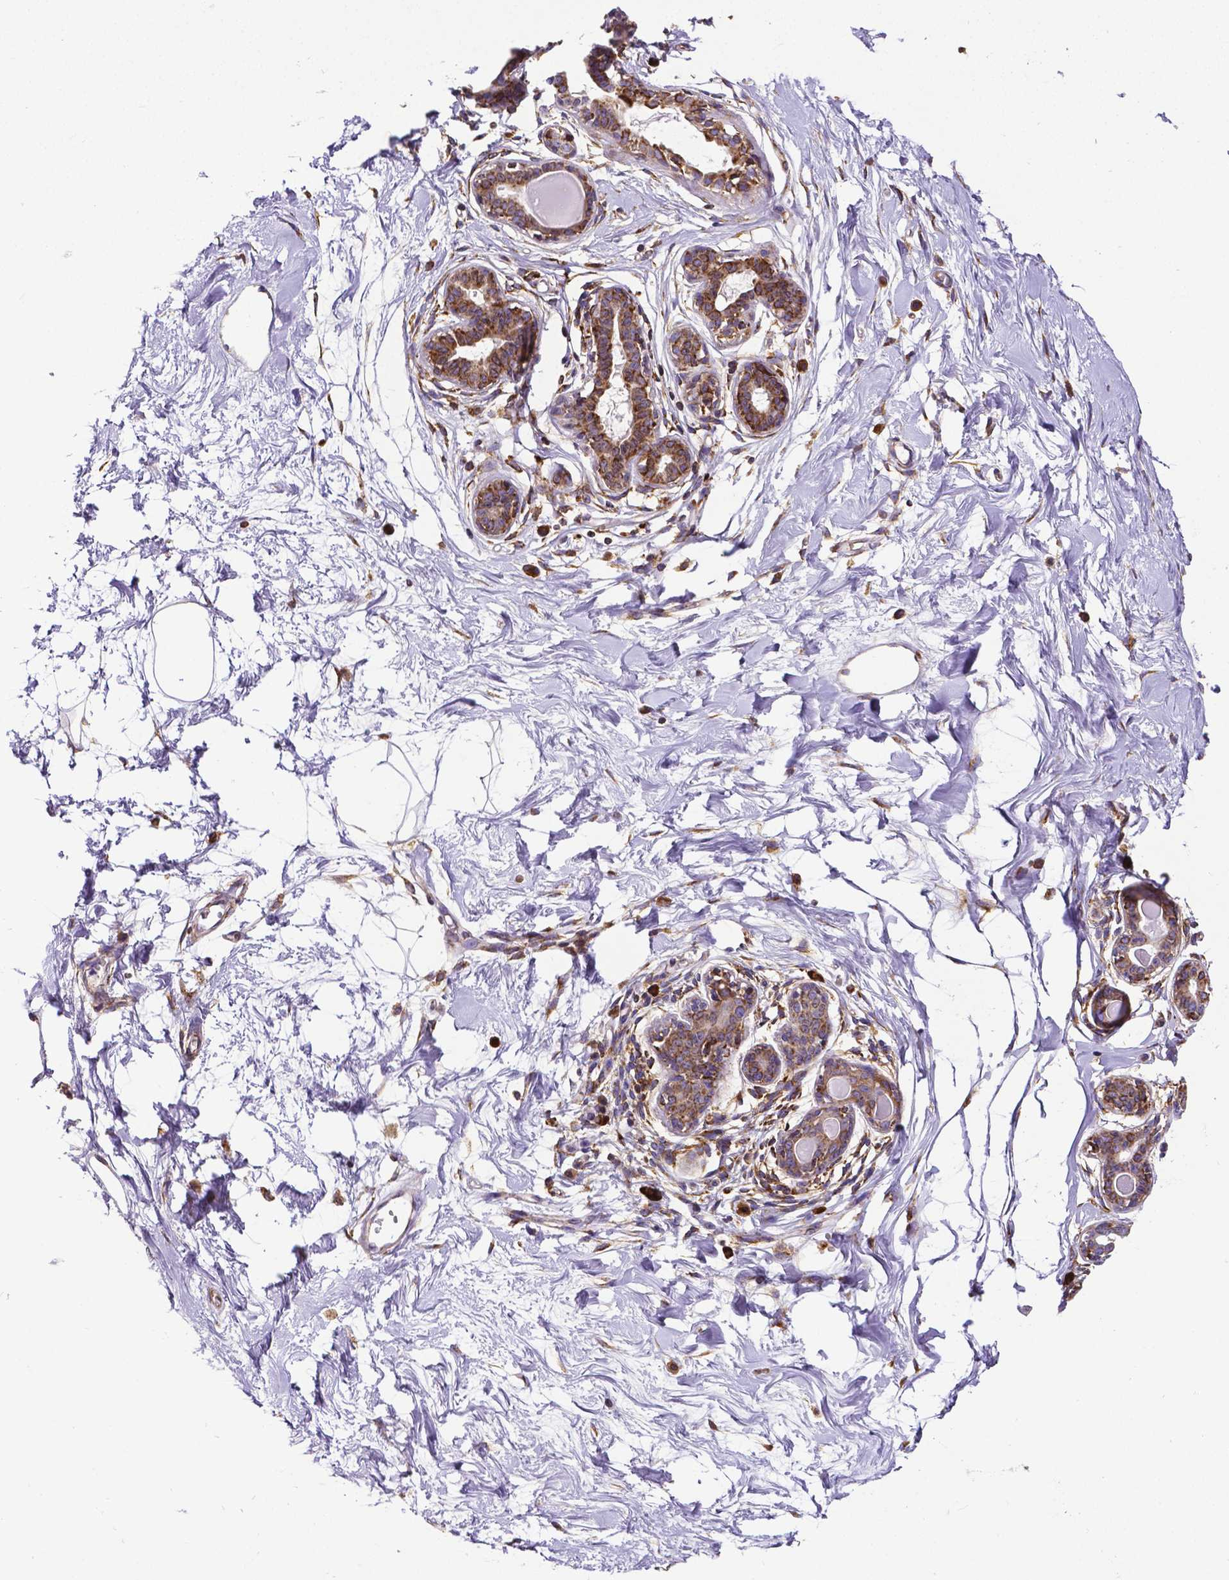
{"staining": {"intensity": "negative", "quantity": "none", "location": "none"}, "tissue": "breast", "cell_type": "Adipocytes", "image_type": "normal", "snomed": [{"axis": "morphology", "description": "Normal tissue, NOS"}, {"axis": "topography", "description": "Breast"}], "caption": "The histopathology image shows no staining of adipocytes in normal breast. (IHC, brightfield microscopy, high magnification).", "gene": "MTDH", "patient": {"sex": "female", "age": 45}}